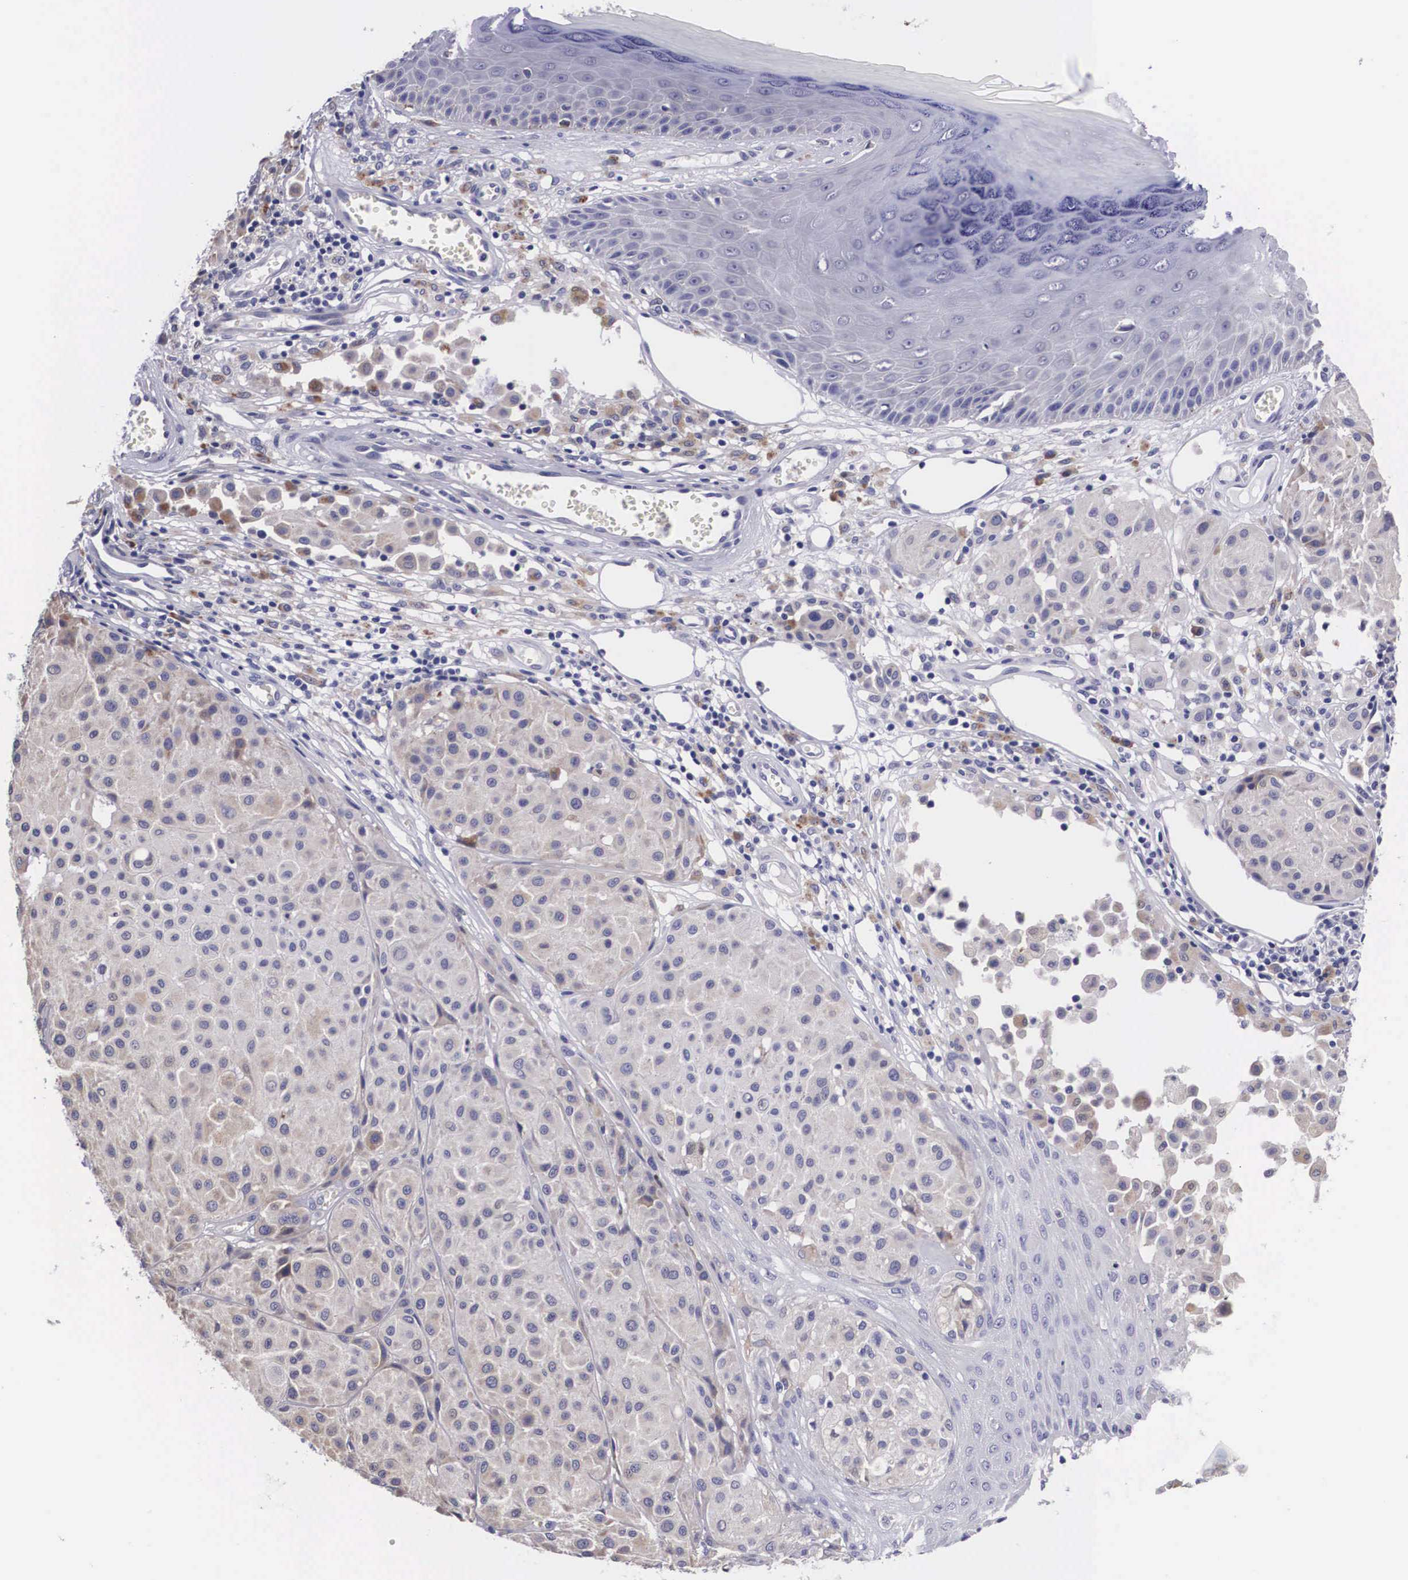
{"staining": {"intensity": "weak", "quantity": "<25%", "location": "cytoplasmic/membranous"}, "tissue": "melanoma", "cell_type": "Tumor cells", "image_type": "cancer", "snomed": [{"axis": "morphology", "description": "Malignant melanoma, NOS"}, {"axis": "topography", "description": "Skin"}], "caption": "The IHC image has no significant staining in tumor cells of melanoma tissue.", "gene": "CRELD2", "patient": {"sex": "male", "age": 36}}